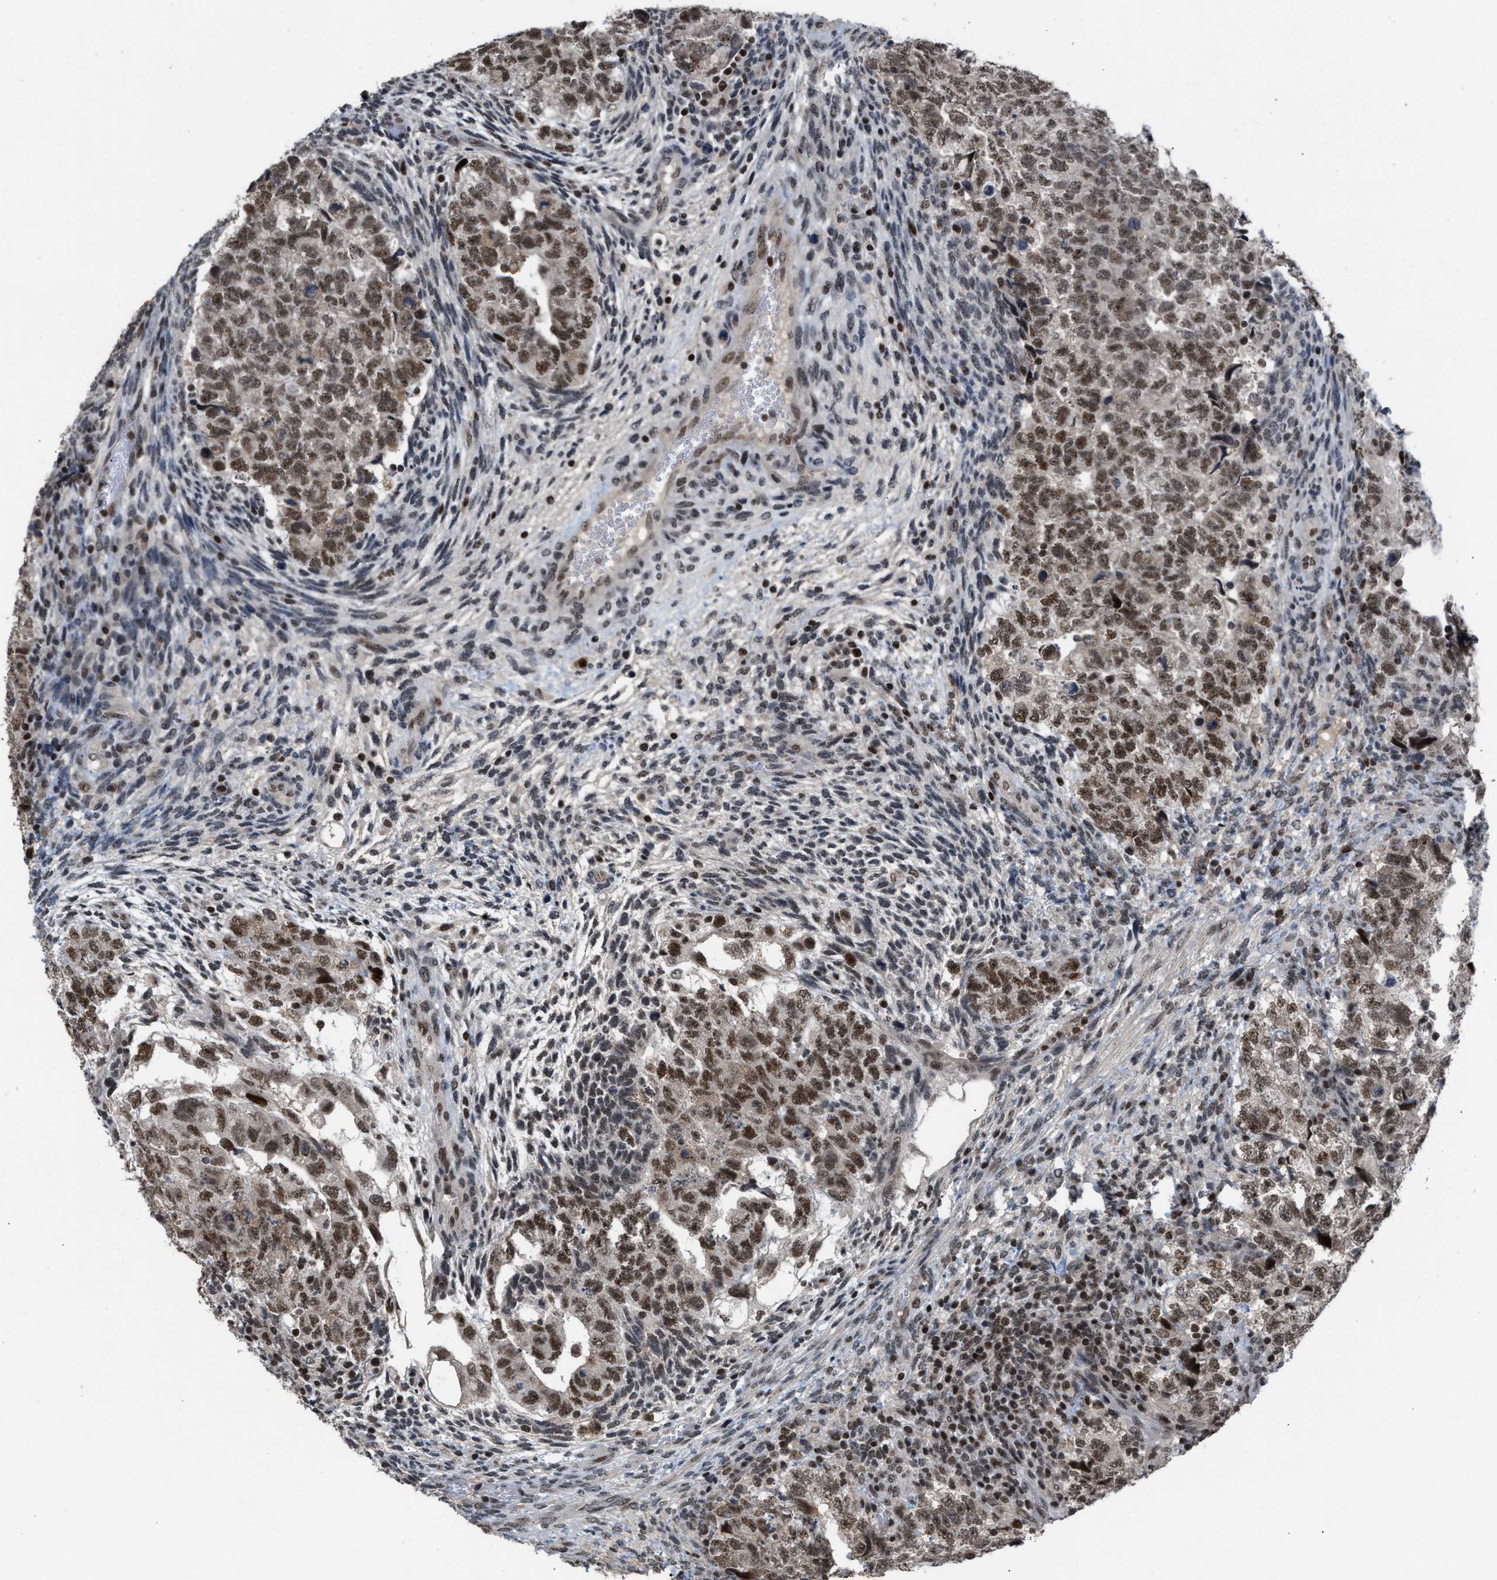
{"staining": {"intensity": "moderate", "quantity": ">75%", "location": "nuclear"}, "tissue": "testis cancer", "cell_type": "Tumor cells", "image_type": "cancer", "snomed": [{"axis": "morphology", "description": "Carcinoma, Embryonal, NOS"}, {"axis": "topography", "description": "Testis"}], "caption": "DAB (3,3'-diaminobenzidine) immunohistochemical staining of testis embryonal carcinoma shows moderate nuclear protein expression in approximately >75% of tumor cells. The staining is performed using DAB brown chromogen to label protein expression. The nuclei are counter-stained blue using hematoxylin.", "gene": "C9orf78", "patient": {"sex": "male", "age": 36}}